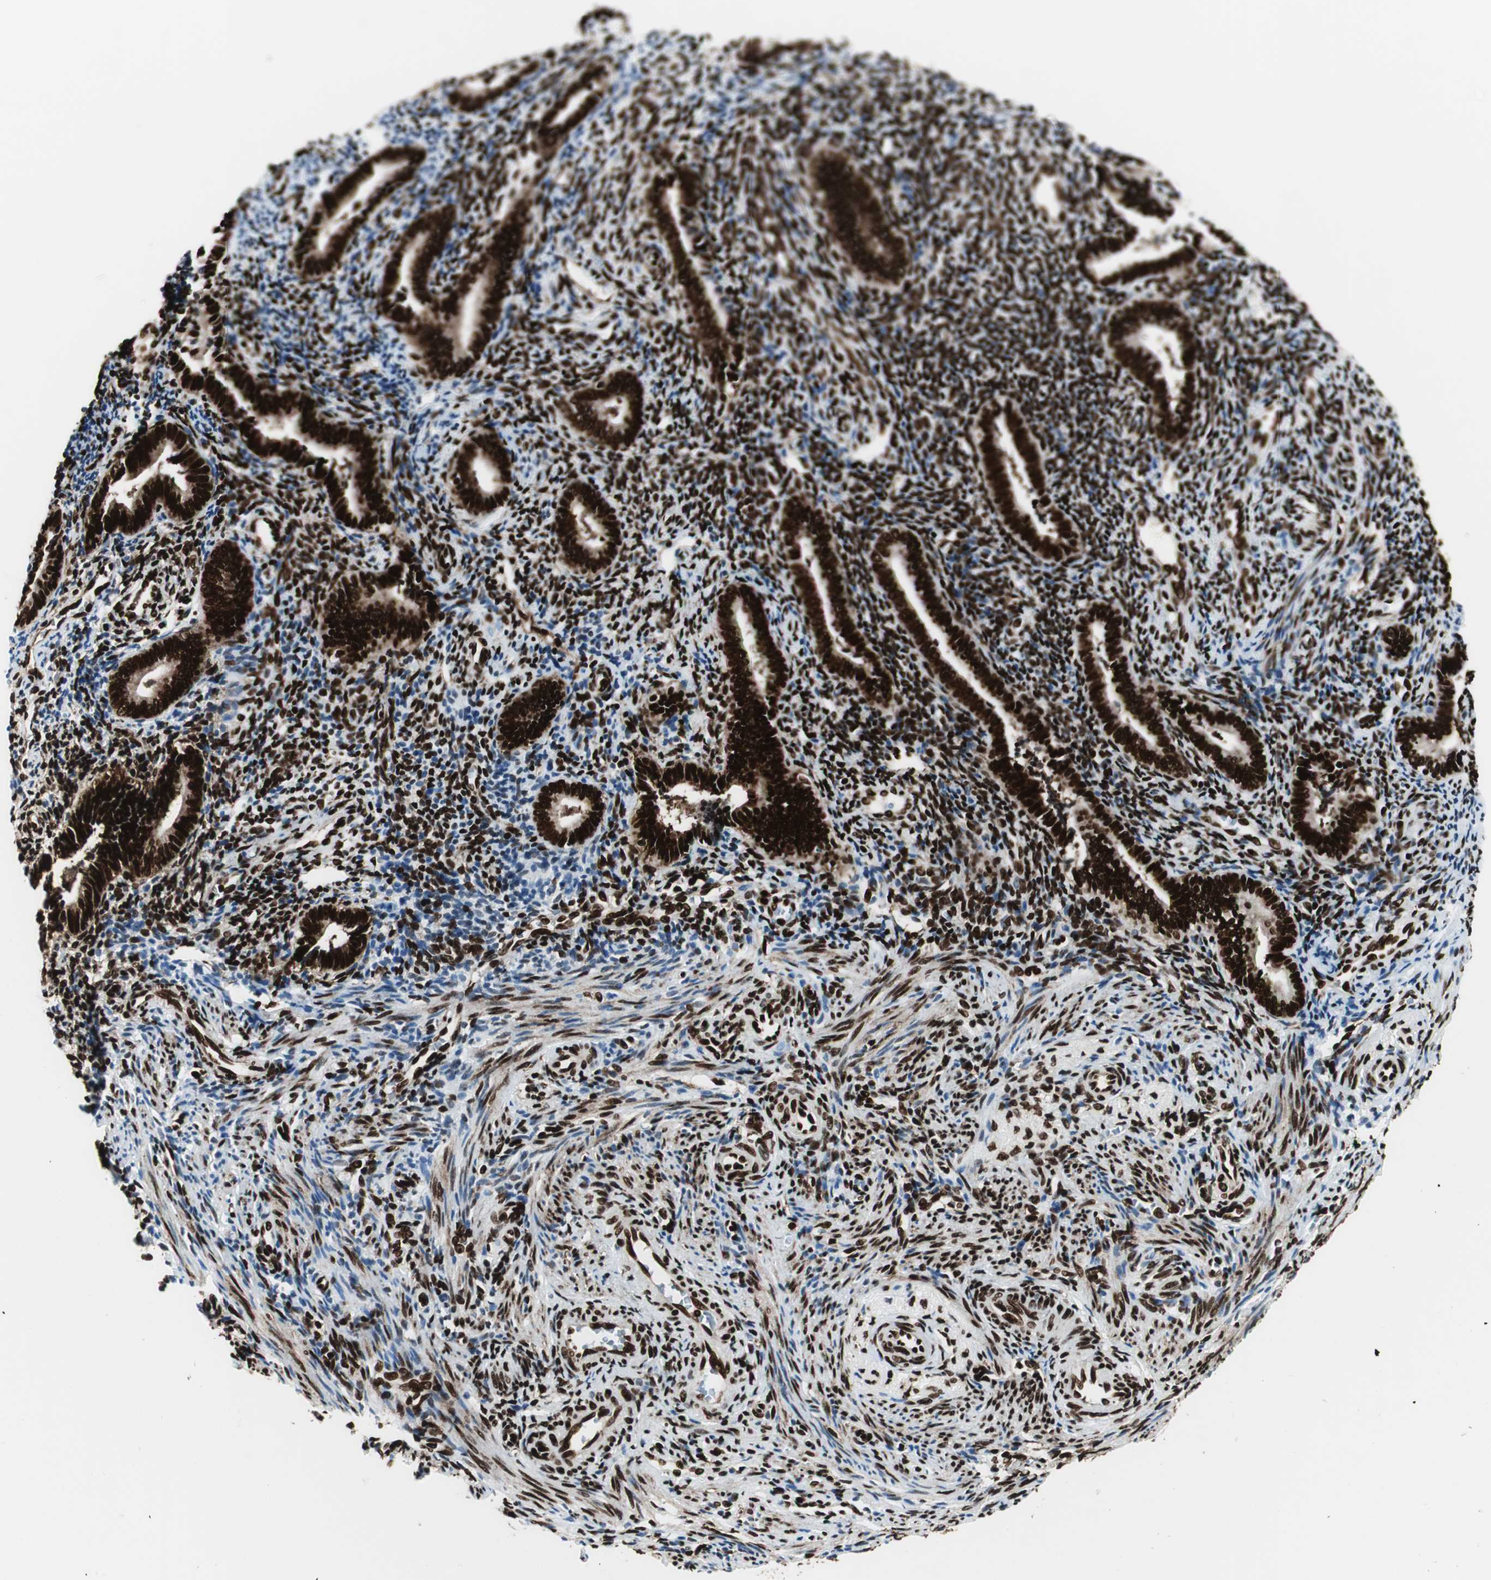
{"staining": {"intensity": "strong", "quantity": ">75%", "location": "nuclear"}, "tissue": "endometrium", "cell_type": "Cells in endometrial stroma", "image_type": "normal", "snomed": [{"axis": "morphology", "description": "Normal tissue, NOS"}, {"axis": "topography", "description": "Uterus"}, {"axis": "topography", "description": "Endometrium"}], "caption": "Endometrium stained for a protein (brown) reveals strong nuclear positive expression in approximately >75% of cells in endometrial stroma.", "gene": "EWSR1", "patient": {"sex": "female", "age": 33}}